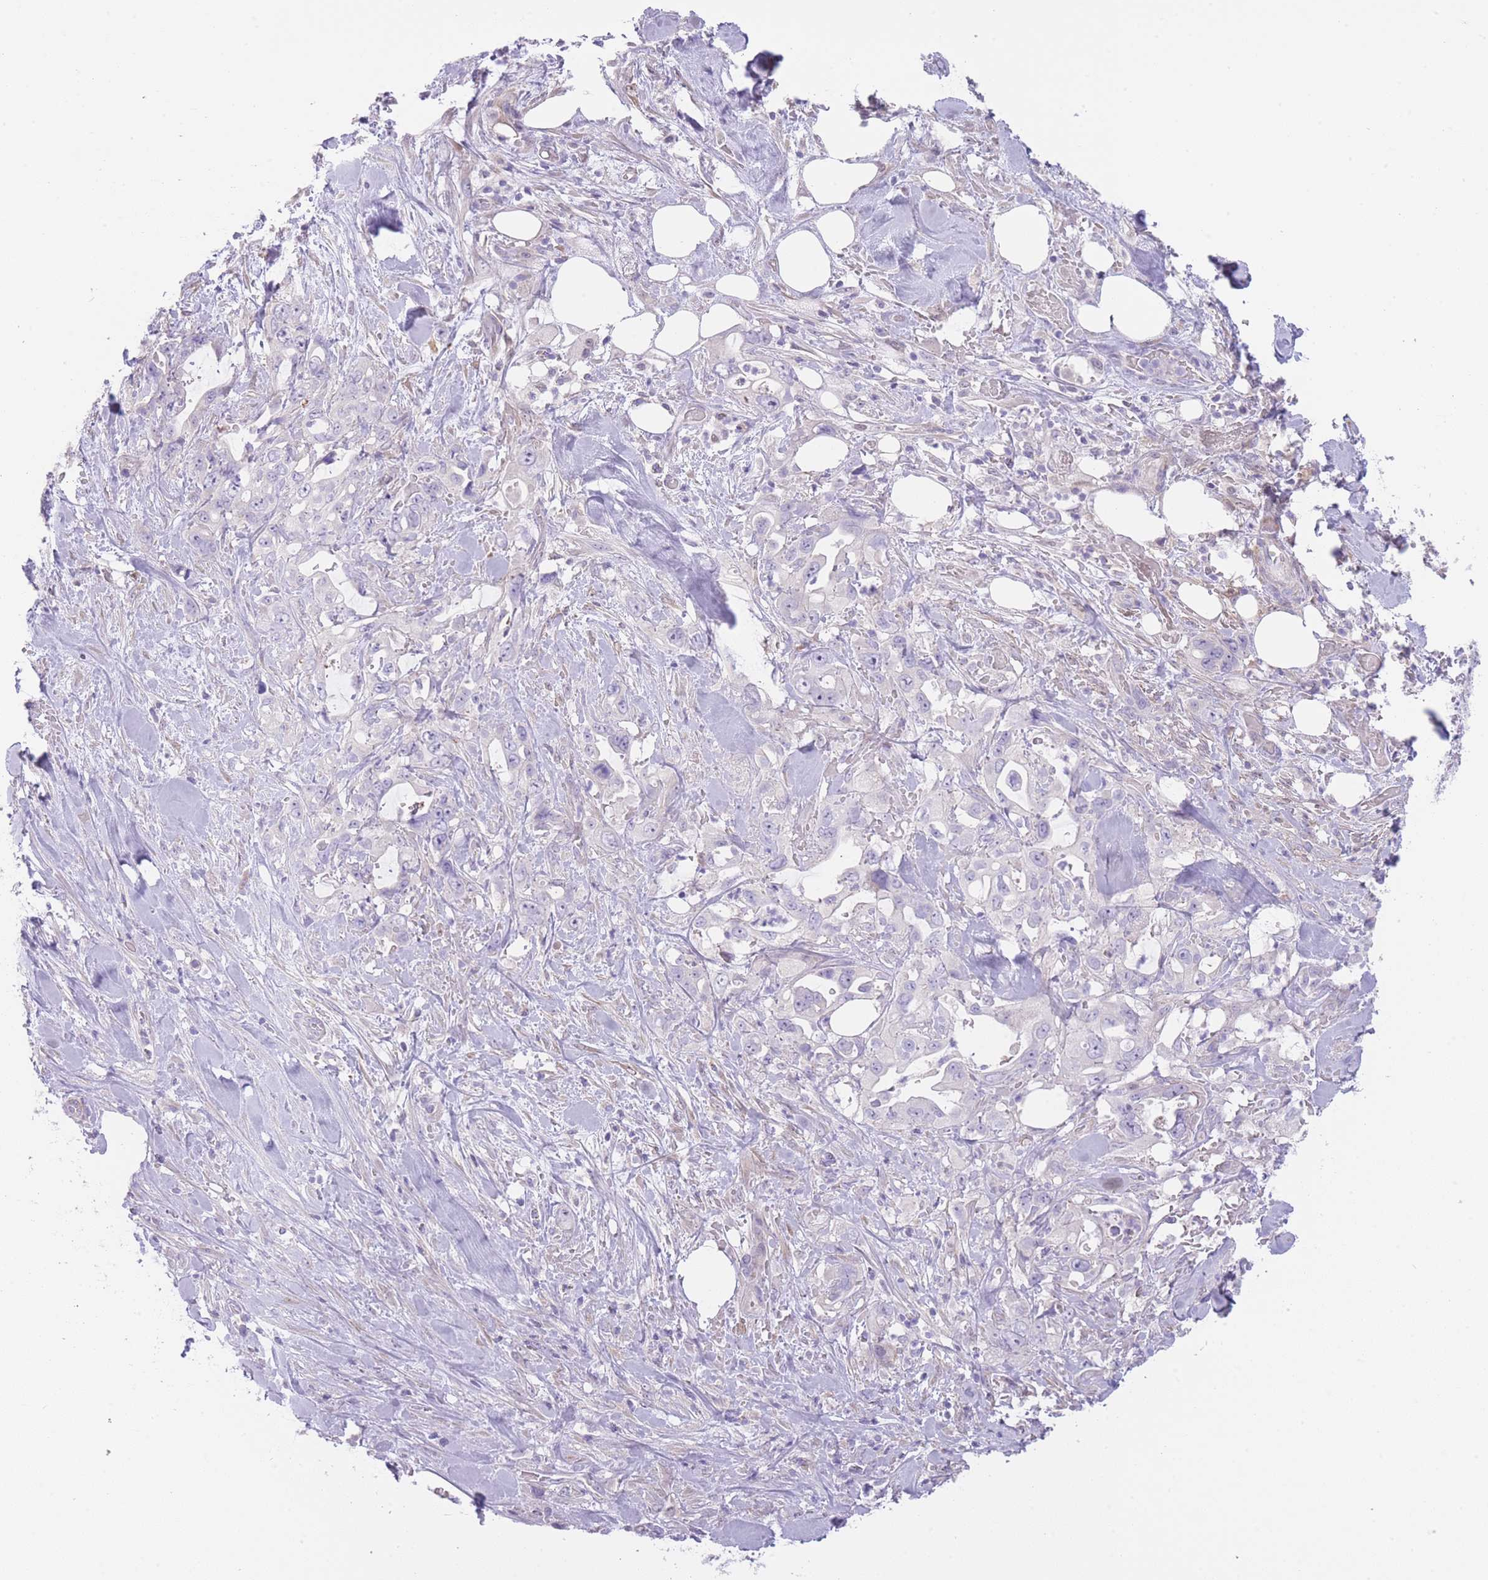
{"staining": {"intensity": "negative", "quantity": "none", "location": "none"}, "tissue": "pancreatic cancer", "cell_type": "Tumor cells", "image_type": "cancer", "snomed": [{"axis": "morphology", "description": "Adenocarcinoma, NOS"}, {"axis": "topography", "description": "Pancreas"}], "caption": "The IHC image has no significant staining in tumor cells of adenocarcinoma (pancreatic) tissue.", "gene": "IMPG1", "patient": {"sex": "female", "age": 61}}